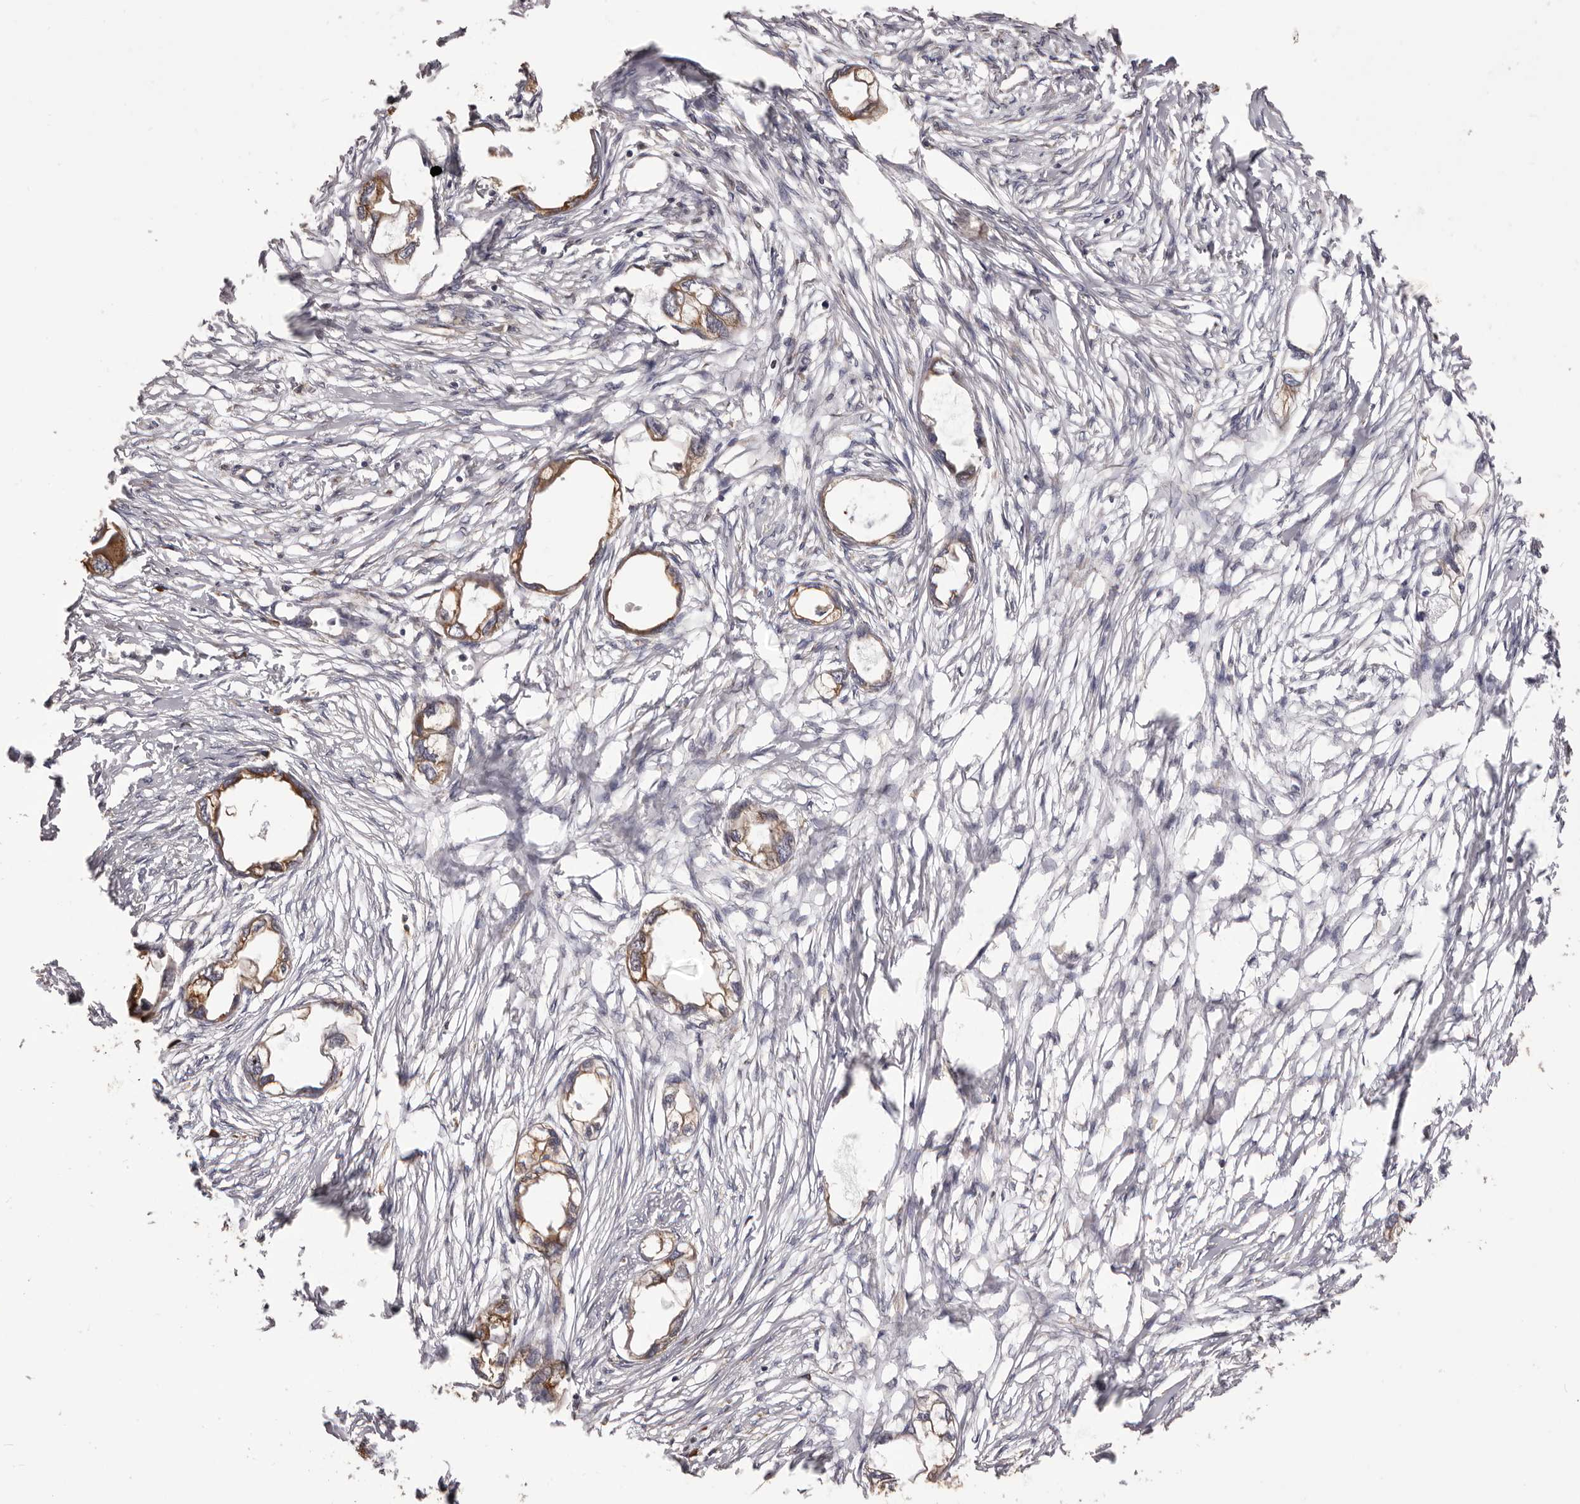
{"staining": {"intensity": "moderate", "quantity": ">75%", "location": "cytoplasmic/membranous"}, "tissue": "endometrial cancer", "cell_type": "Tumor cells", "image_type": "cancer", "snomed": [{"axis": "morphology", "description": "Adenocarcinoma, NOS"}, {"axis": "morphology", "description": "Adenocarcinoma, metastatic, NOS"}, {"axis": "topography", "description": "Adipose tissue"}, {"axis": "topography", "description": "Endometrium"}], "caption": "The histopathology image exhibits a brown stain indicating the presence of a protein in the cytoplasmic/membranous of tumor cells in adenocarcinoma (endometrial).", "gene": "QRSL1", "patient": {"sex": "female", "age": 67}}